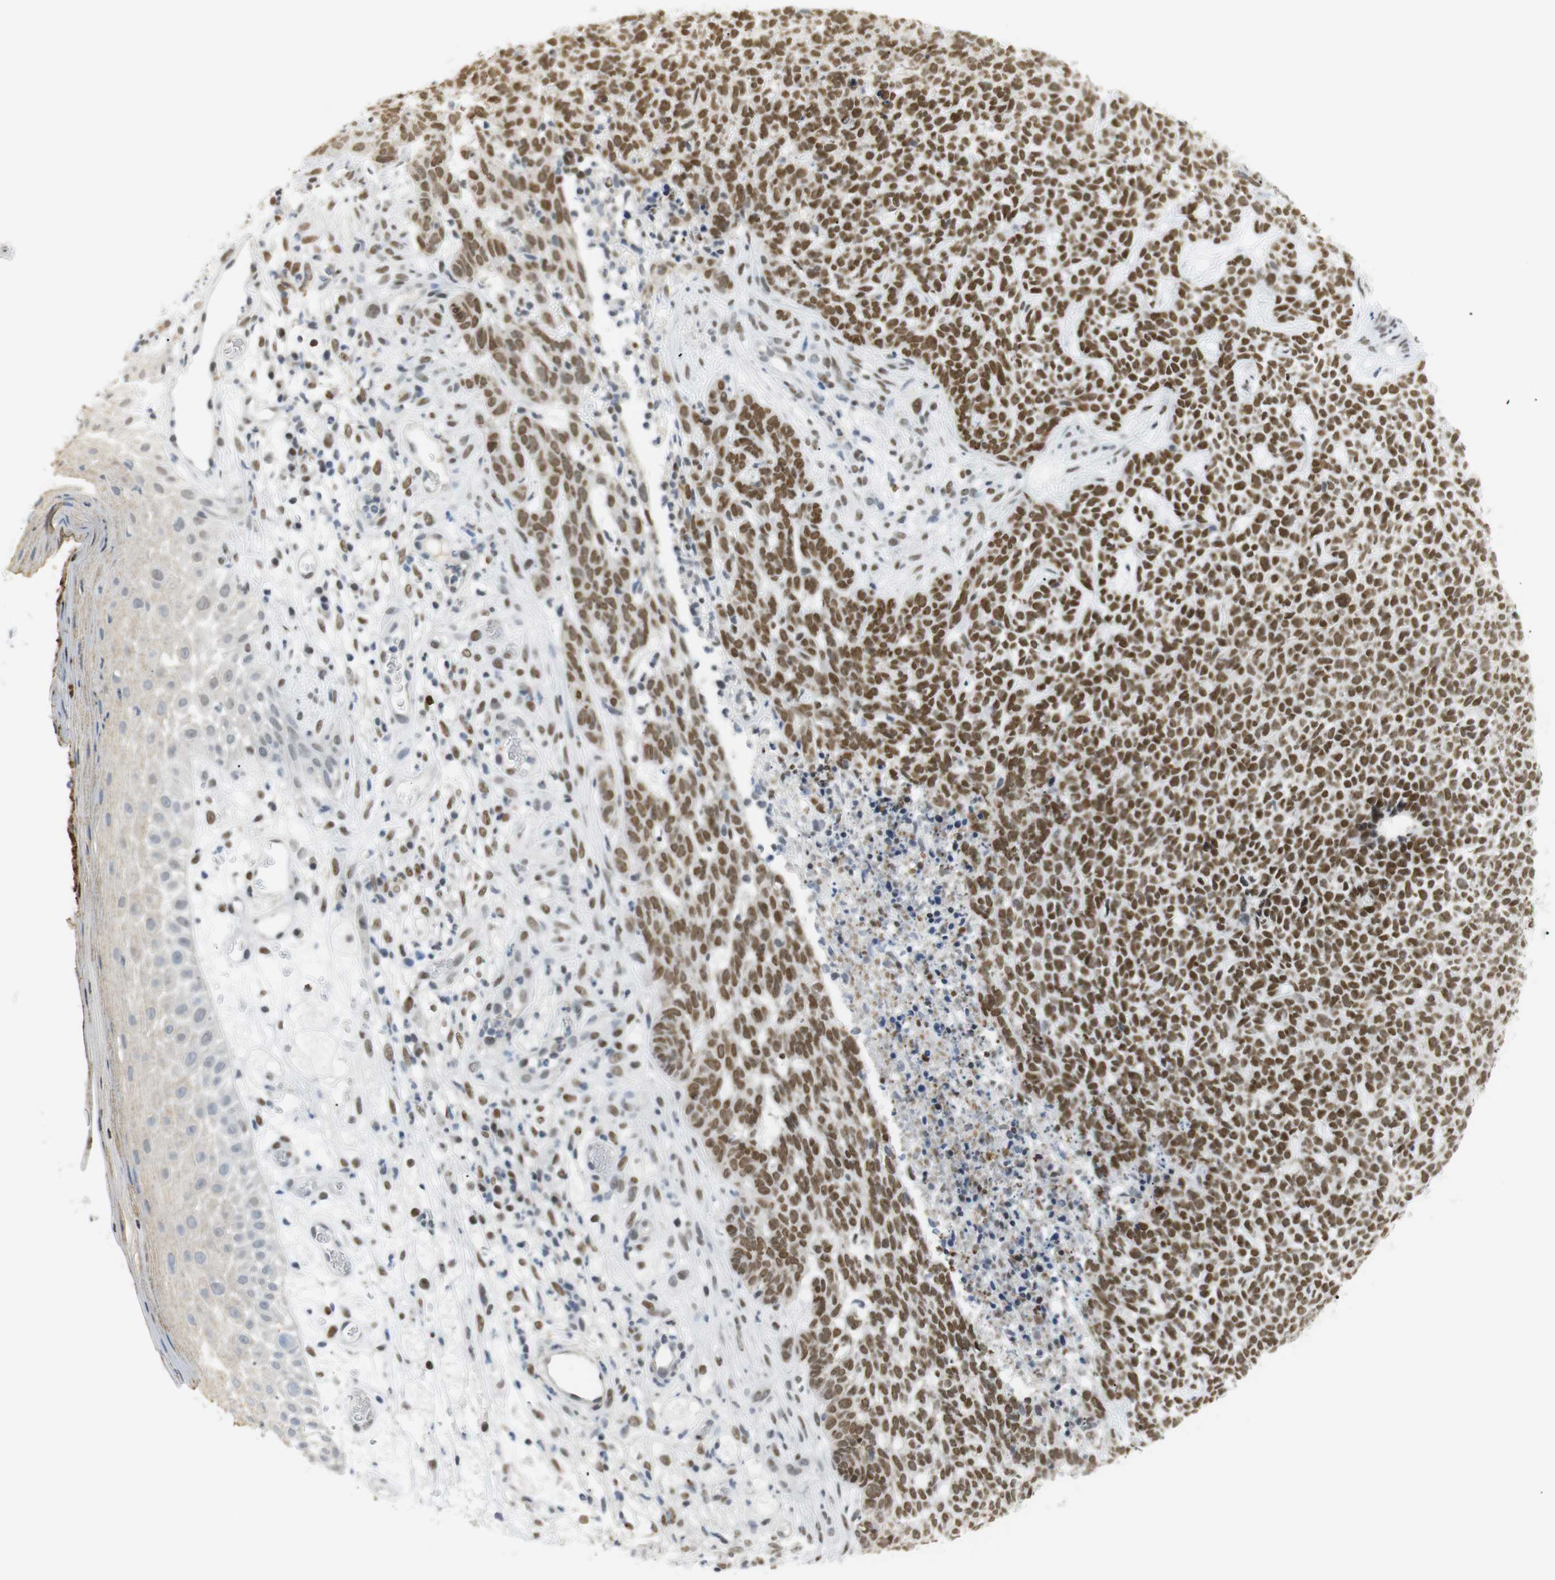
{"staining": {"intensity": "strong", "quantity": ">75%", "location": "nuclear"}, "tissue": "skin cancer", "cell_type": "Tumor cells", "image_type": "cancer", "snomed": [{"axis": "morphology", "description": "Basal cell carcinoma"}, {"axis": "topography", "description": "Skin"}], "caption": "Human skin cancer (basal cell carcinoma) stained with a brown dye demonstrates strong nuclear positive expression in approximately >75% of tumor cells.", "gene": "BMI1", "patient": {"sex": "female", "age": 84}}